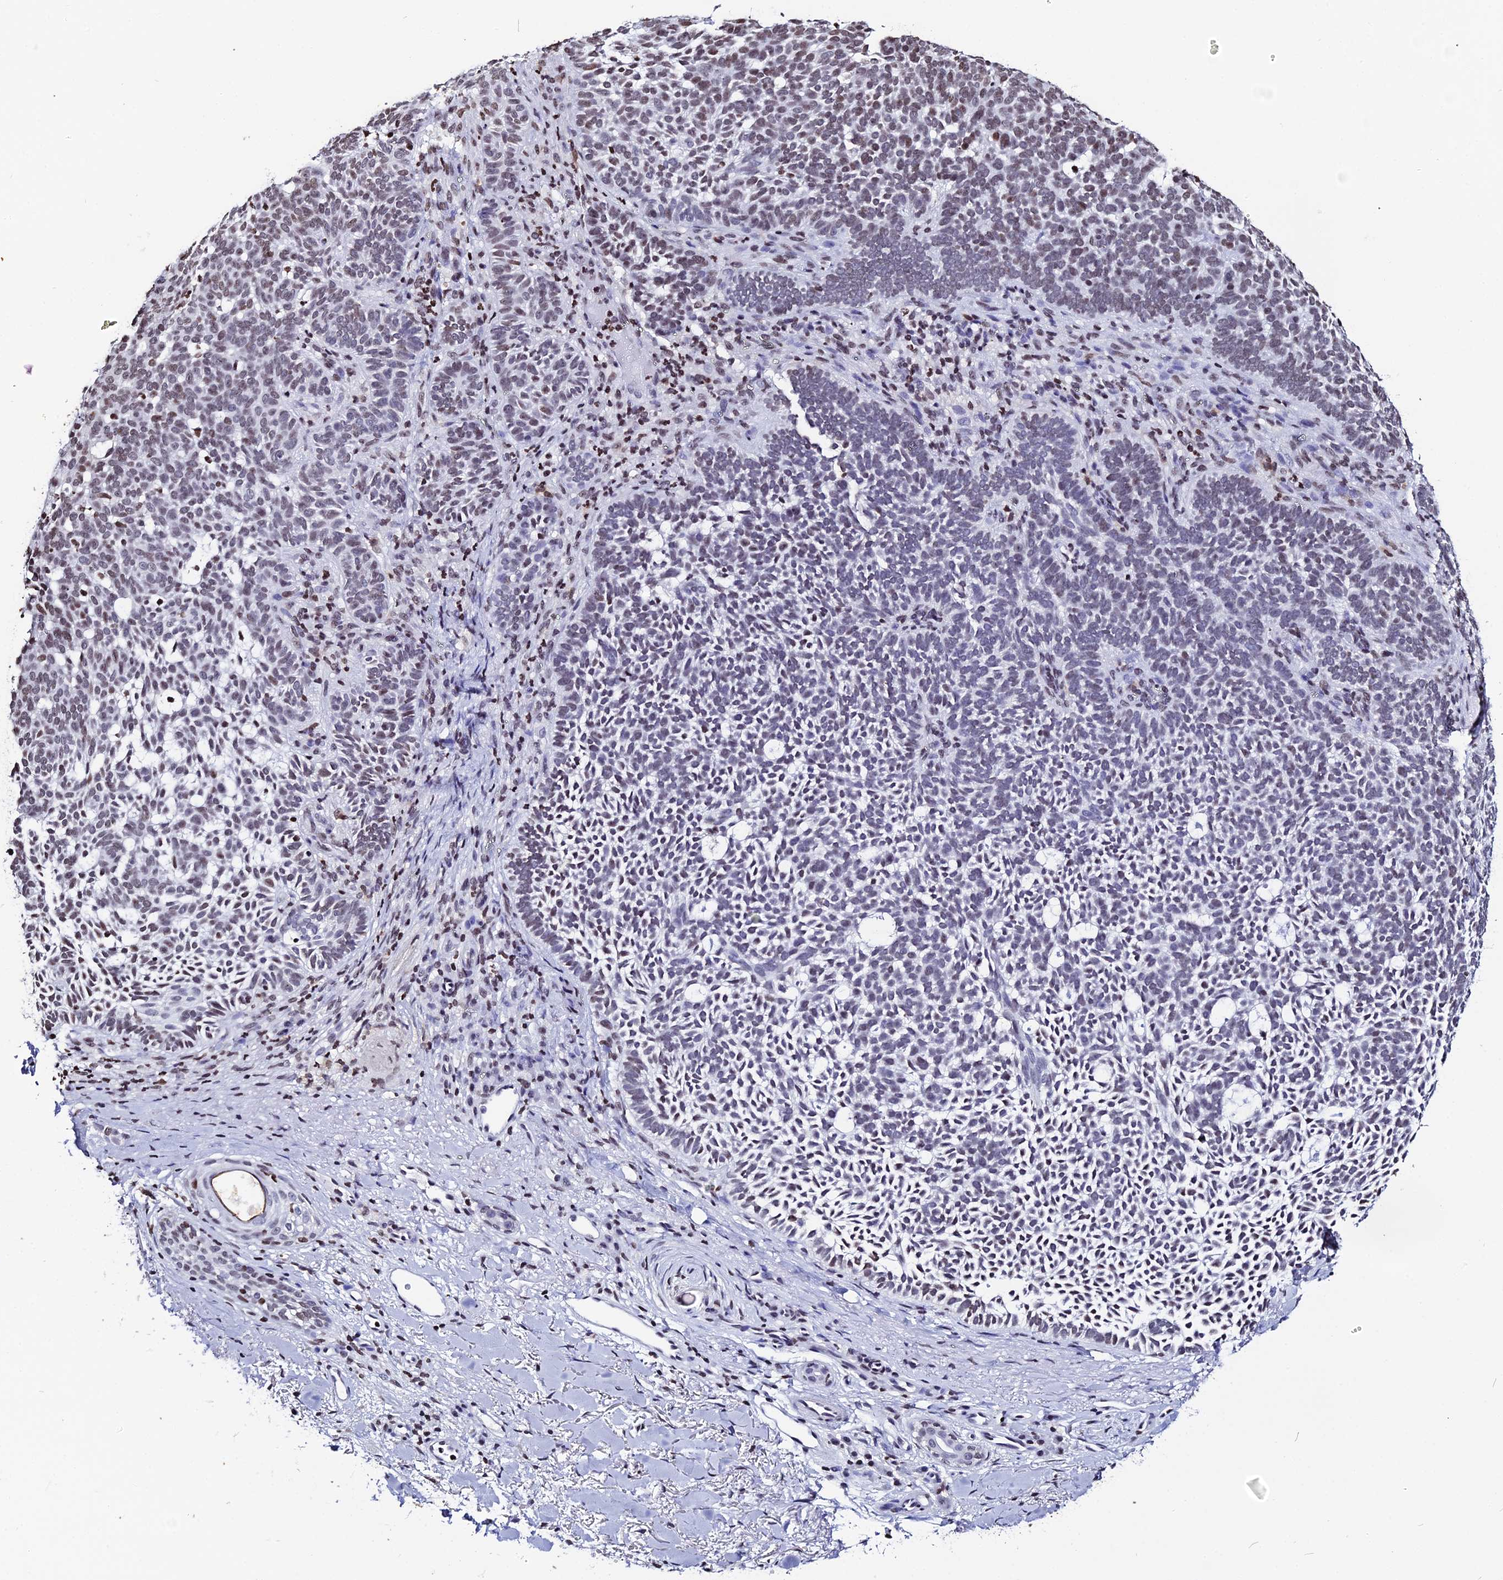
{"staining": {"intensity": "weak", "quantity": "25%-75%", "location": "nuclear"}, "tissue": "skin cancer", "cell_type": "Tumor cells", "image_type": "cancer", "snomed": [{"axis": "morphology", "description": "Basal cell carcinoma"}, {"axis": "topography", "description": "Skin"}], "caption": "Weak nuclear staining for a protein is present in about 25%-75% of tumor cells of skin cancer (basal cell carcinoma) using immunohistochemistry (IHC).", "gene": "MACROH2A2", "patient": {"sex": "female", "age": 77}}